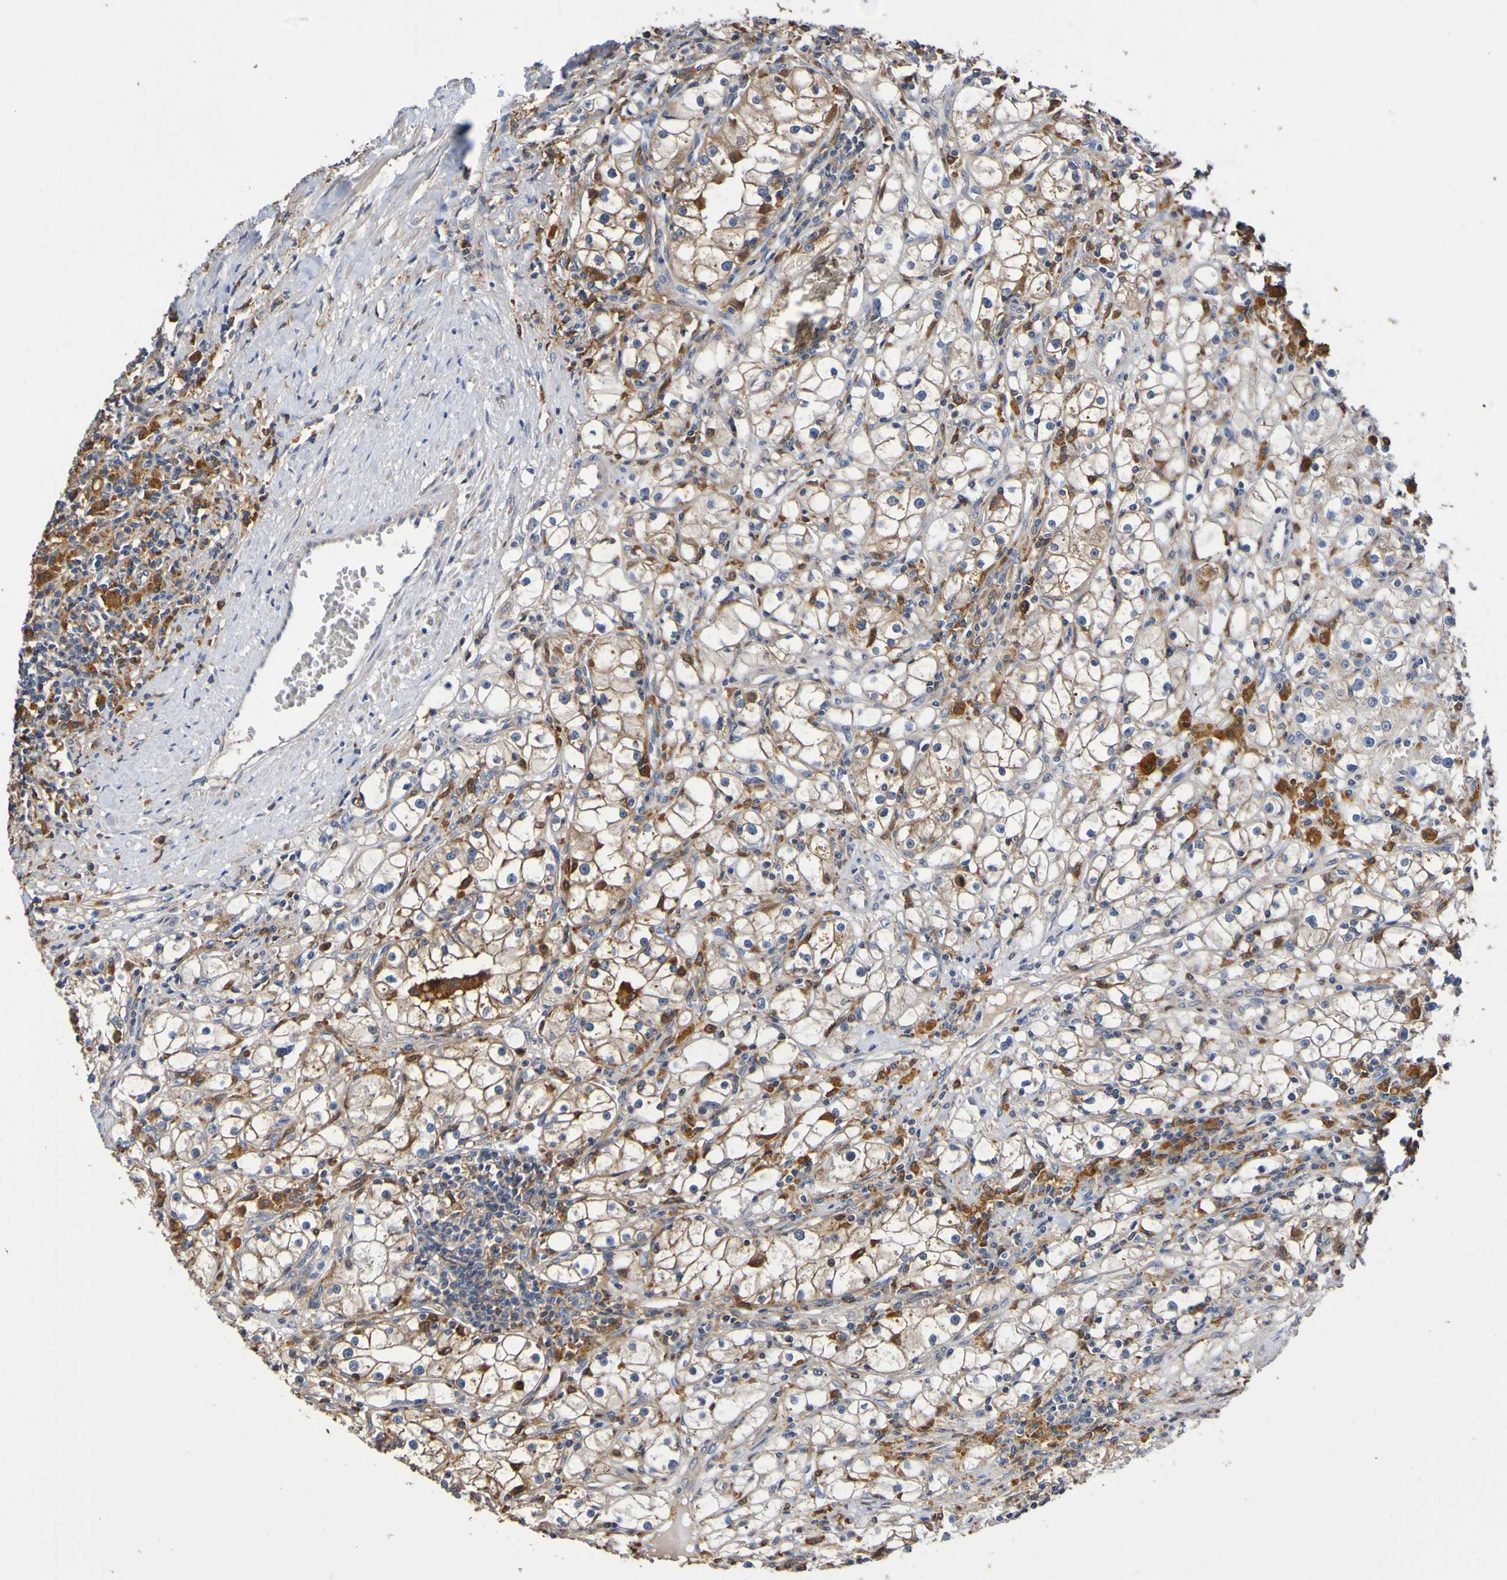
{"staining": {"intensity": "moderate", "quantity": ">75%", "location": "cytoplasmic/membranous"}, "tissue": "renal cancer", "cell_type": "Tumor cells", "image_type": "cancer", "snomed": [{"axis": "morphology", "description": "Adenocarcinoma, NOS"}, {"axis": "topography", "description": "Kidney"}], "caption": "Immunohistochemistry (IHC) of renal cancer displays medium levels of moderate cytoplasmic/membranous staining in about >75% of tumor cells.", "gene": "METAP2", "patient": {"sex": "male", "age": 56}}